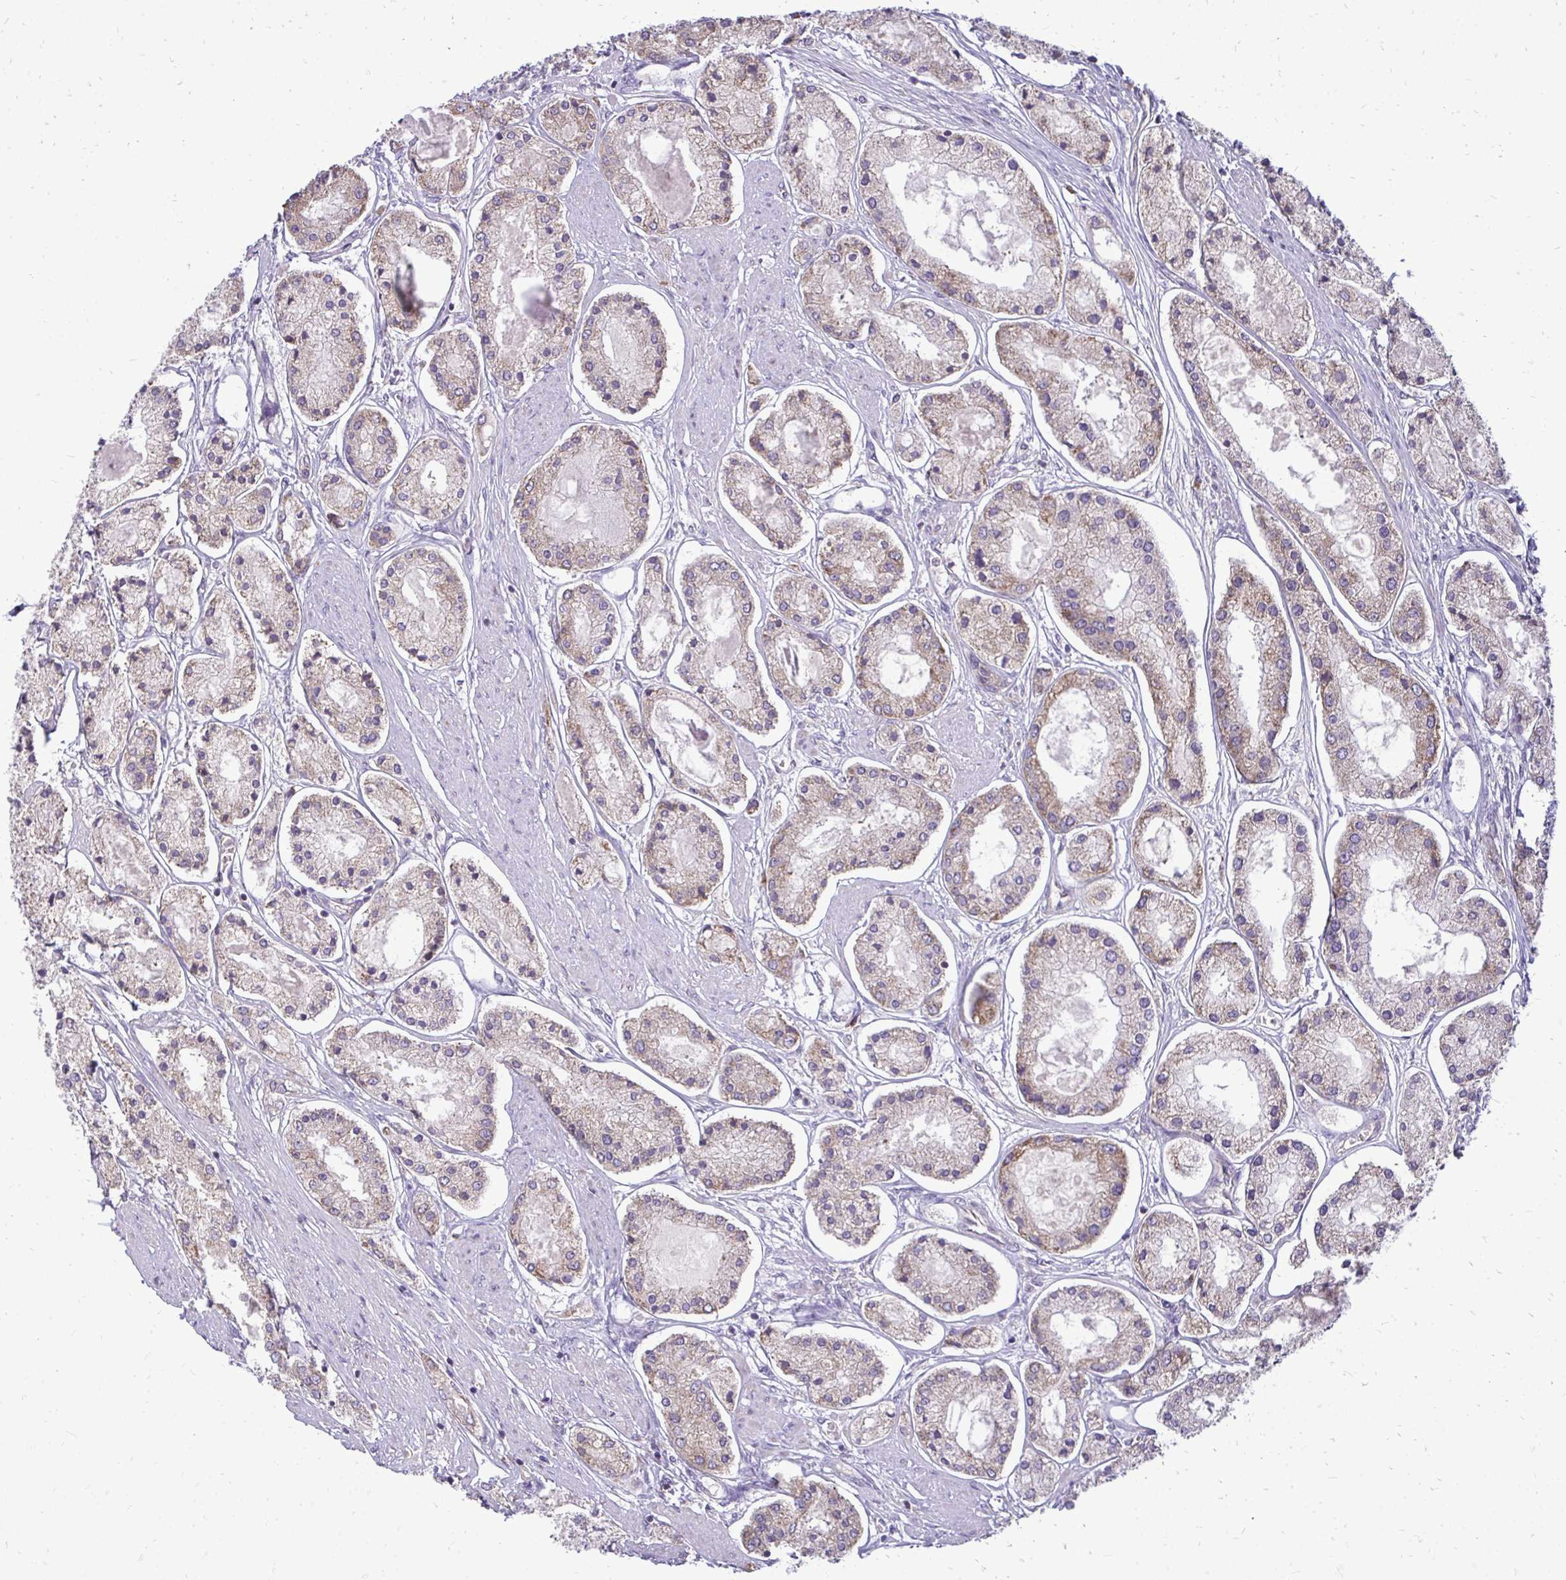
{"staining": {"intensity": "weak", "quantity": ">75%", "location": "cytoplasmic/membranous"}, "tissue": "prostate cancer", "cell_type": "Tumor cells", "image_type": "cancer", "snomed": [{"axis": "morphology", "description": "Adenocarcinoma, High grade"}, {"axis": "topography", "description": "Prostate"}], "caption": "Brown immunohistochemical staining in prostate cancer (adenocarcinoma (high-grade)) displays weak cytoplasmic/membranous positivity in approximately >75% of tumor cells.", "gene": "RPLP2", "patient": {"sex": "male", "age": 66}}